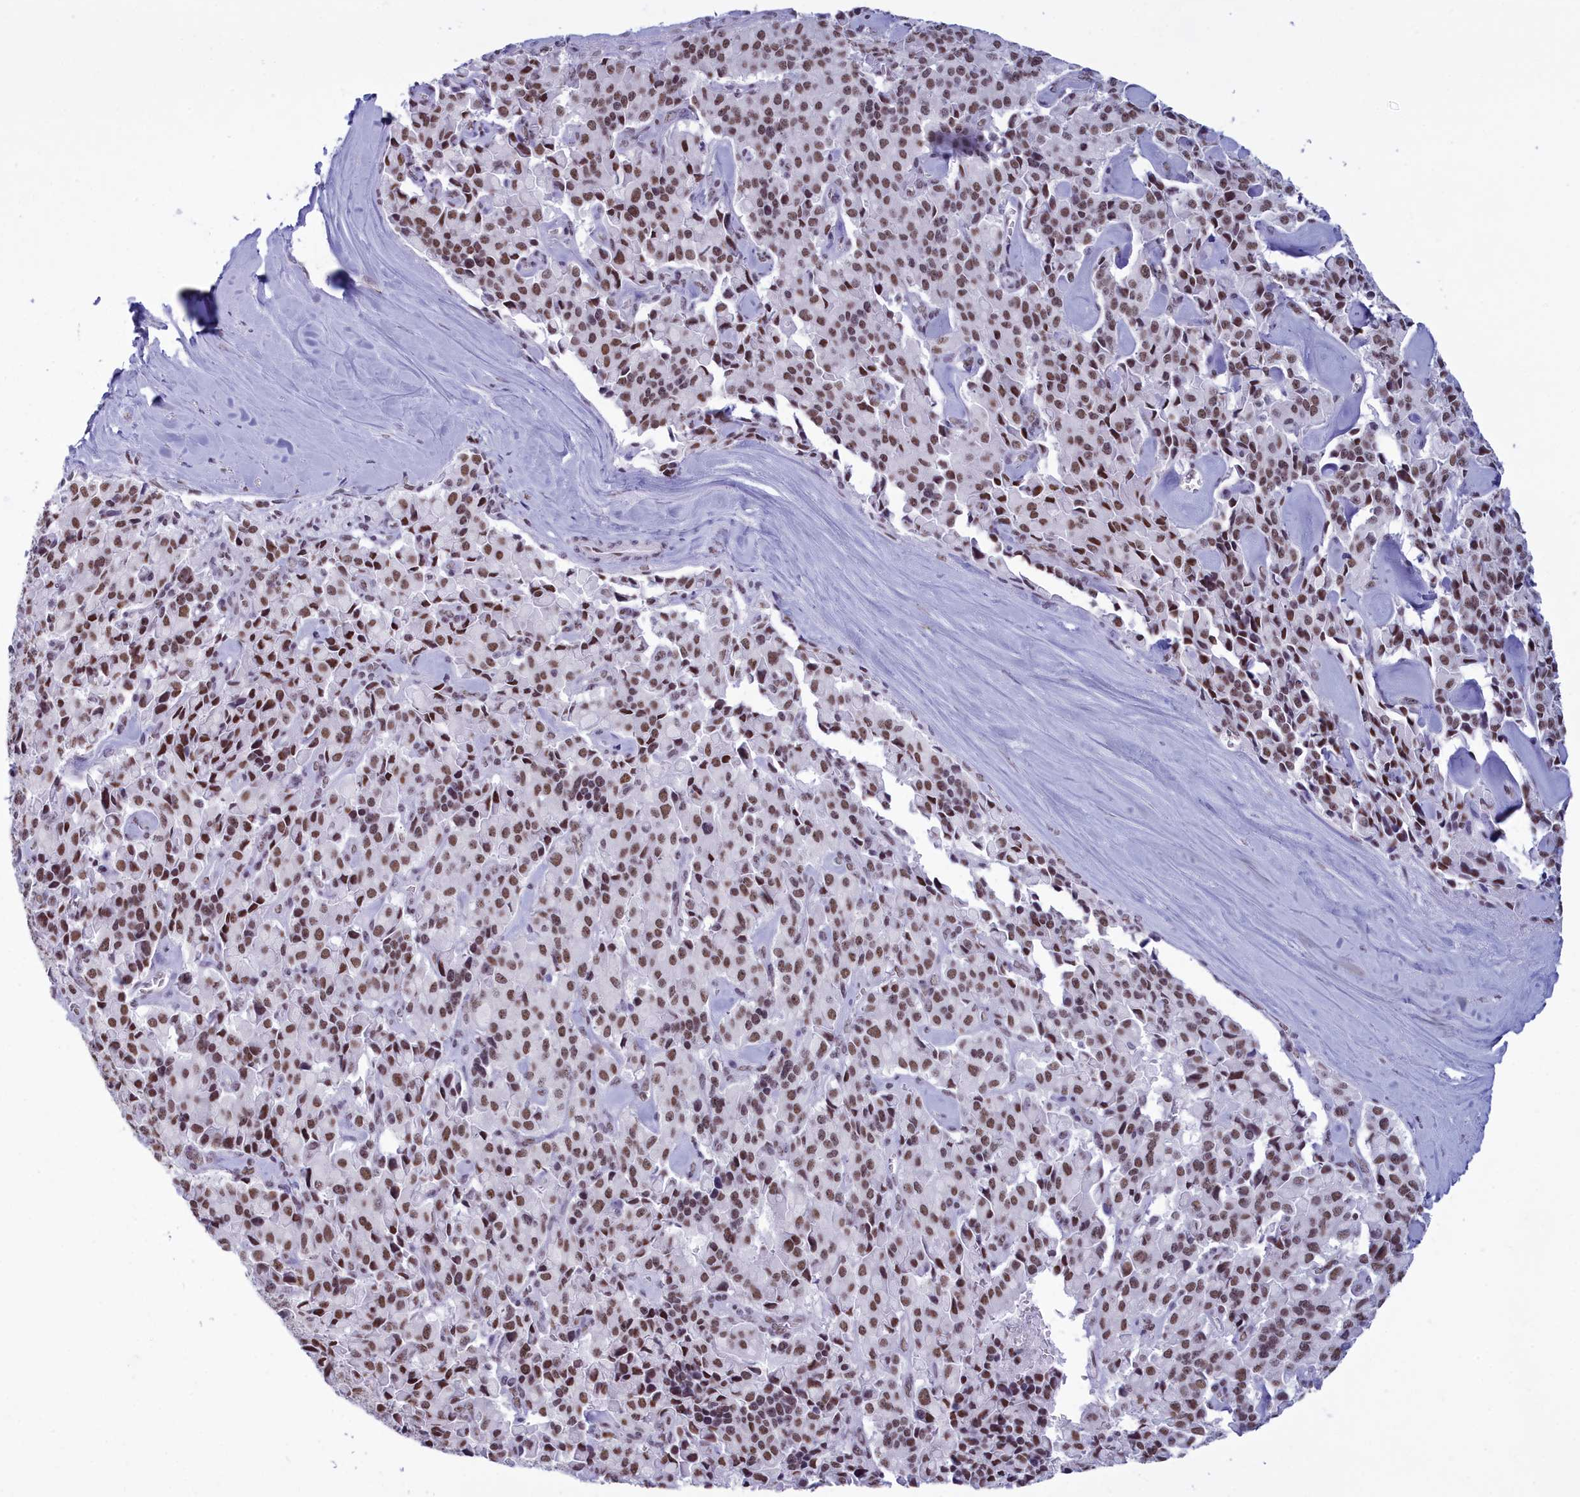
{"staining": {"intensity": "moderate", "quantity": ">75%", "location": "nuclear"}, "tissue": "pancreatic cancer", "cell_type": "Tumor cells", "image_type": "cancer", "snomed": [{"axis": "morphology", "description": "Adenocarcinoma, NOS"}, {"axis": "topography", "description": "Pancreas"}], "caption": "Immunohistochemistry photomicrograph of neoplastic tissue: adenocarcinoma (pancreatic) stained using immunohistochemistry (IHC) exhibits medium levels of moderate protein expression localized specifically in the nuclear of tumor cells, appearing as a nuclear brown color.", "gene": "CDC26", "patient": {"sex": "male", "age": 65}}